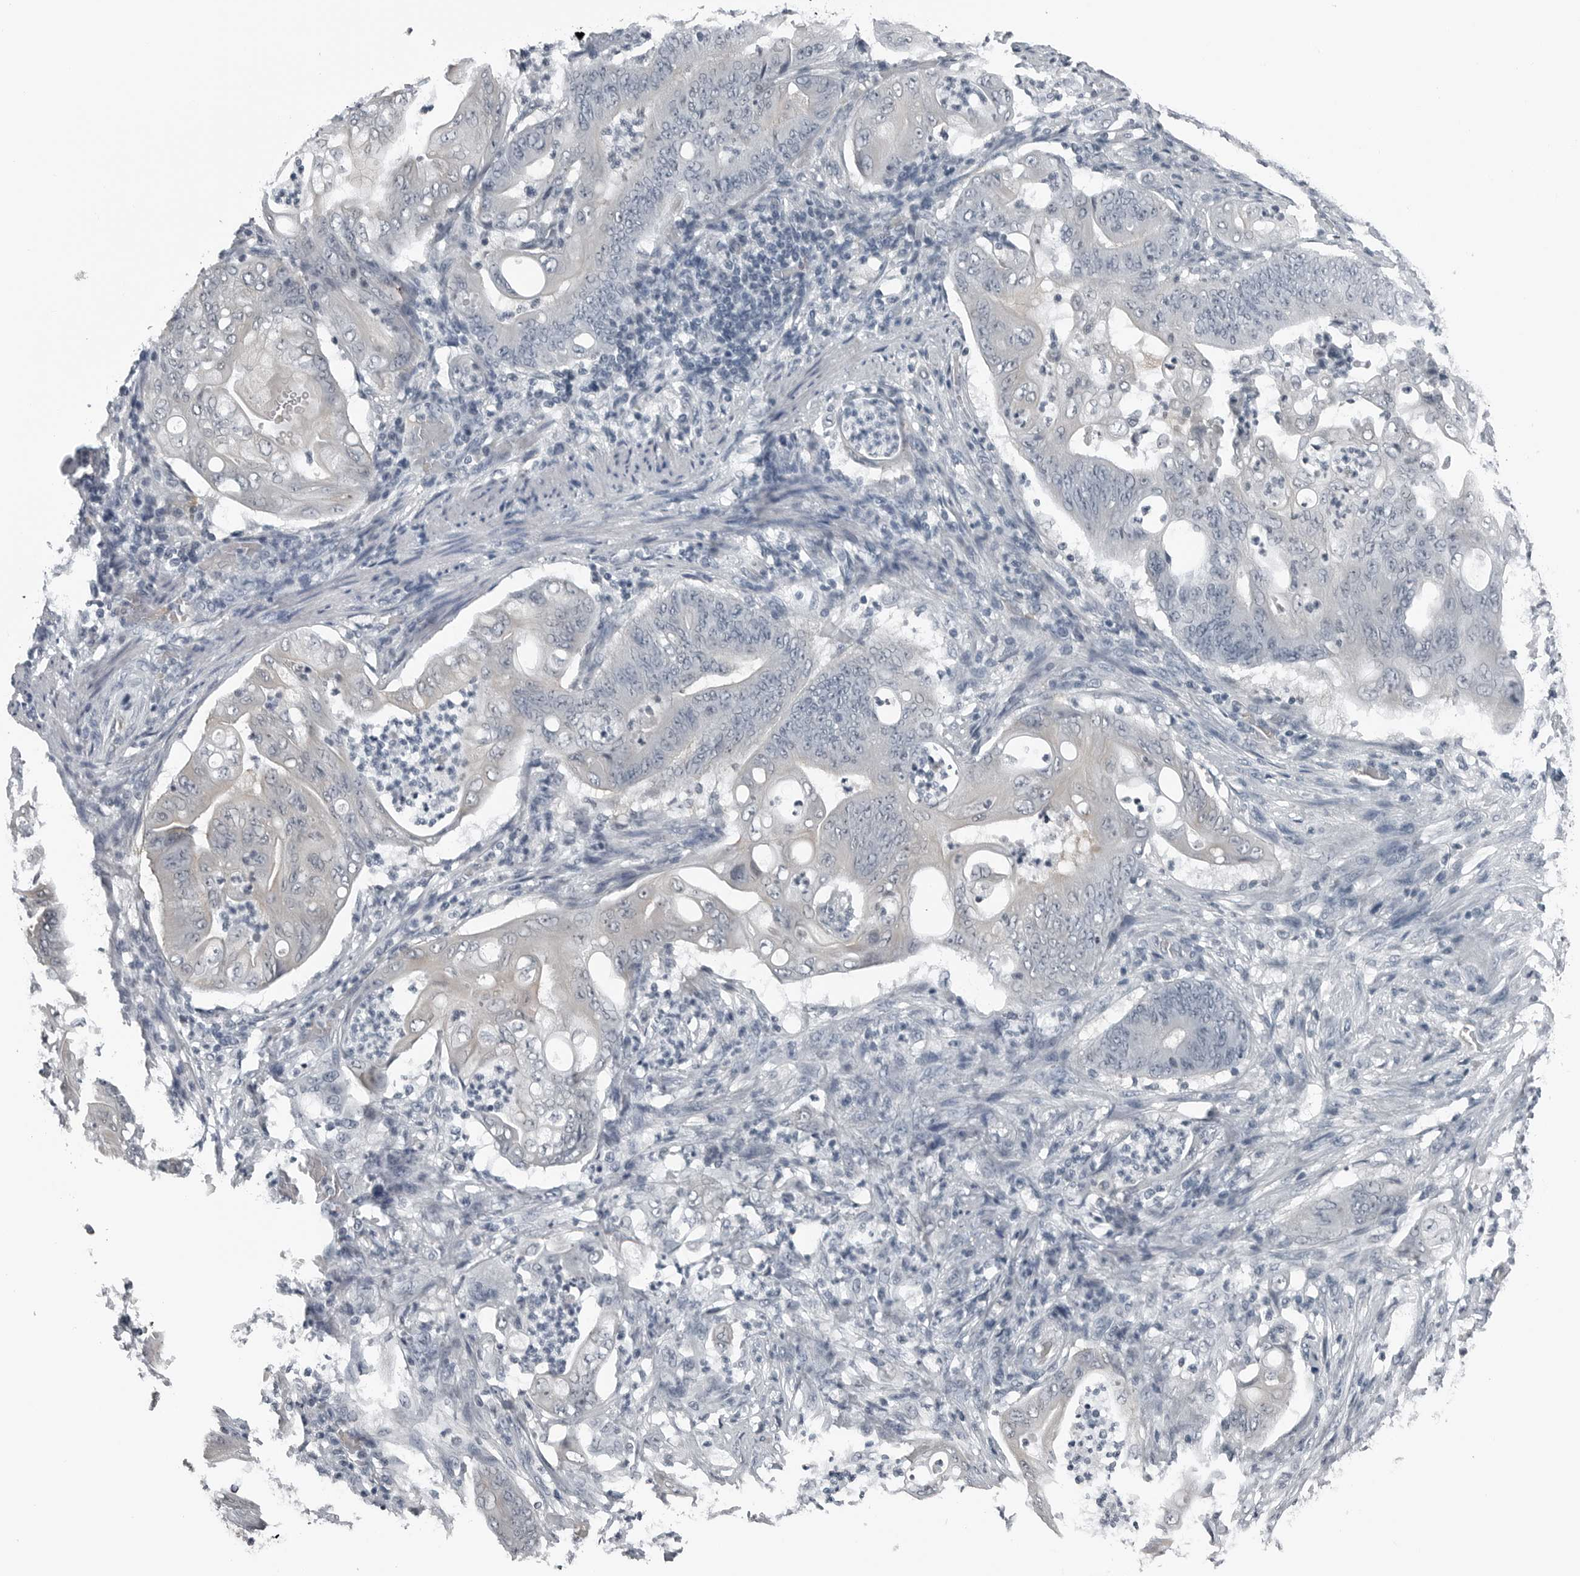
{"staining": {"intensity": "negative", "quantity": "none", "location": "none"}, "tissue": "stomach cancer", "cell_type": "Tumor cells", "image_type": "cancer", "snomed": [{"axis": "morphology", "description": "Adenocarcinoma, NOS"}, {"axis": "topography", "description": "Stomach"}], "caption": "Protein analysis of stomach adenocarcinoma demonstrates no significant staining in tumor cells. (IHC, brightfield microscopy, high magnification).", "gene": "SPINK1", "patient": {"sex": "female", "age": 73}}